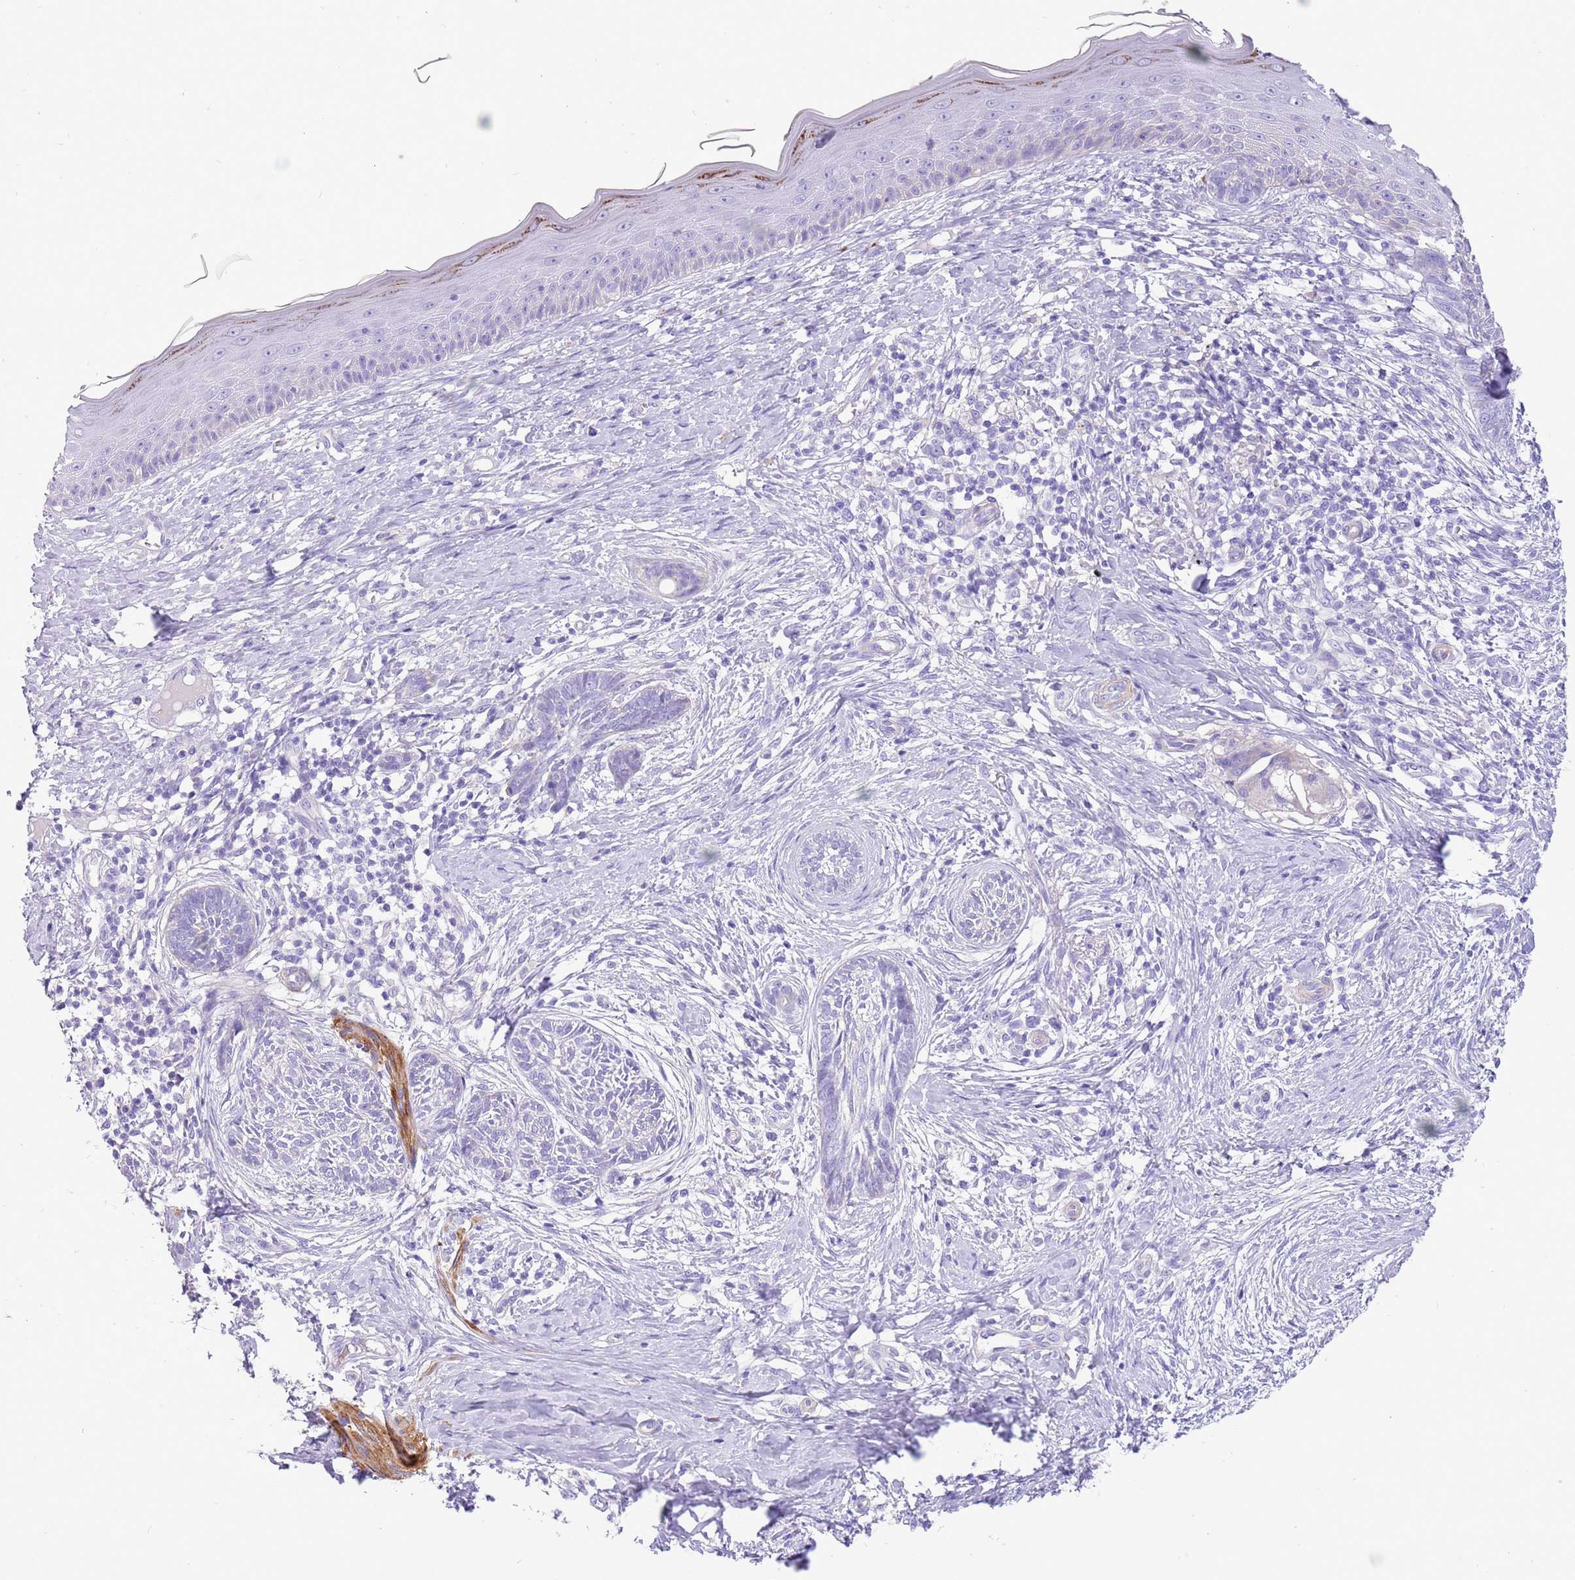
{"staining": {"intensity": "negative", "quantity": "none", "location": "none"}, "tissue": "skin cancer", "cell_type": "Tumor cells", "image_type": "cancer", "snomed": [{"axis": "morphology", "description": "Basal cell carcinoma"}, {"axis": "topography", "description": "Skin"}], "caption": "This photomicrograph is of skin cancer (basal cell carcinoma) stained with immunohistochemistry to label a protein in brown with the nuclei are counter-stained blue. There is no positivity in tumor cells. (DAB (3,3'-diaminobenzidine) immunohistochemistry, high magnification).", "gene": "KBTBD3", "patient": {"sex": "male", "age": 73}}